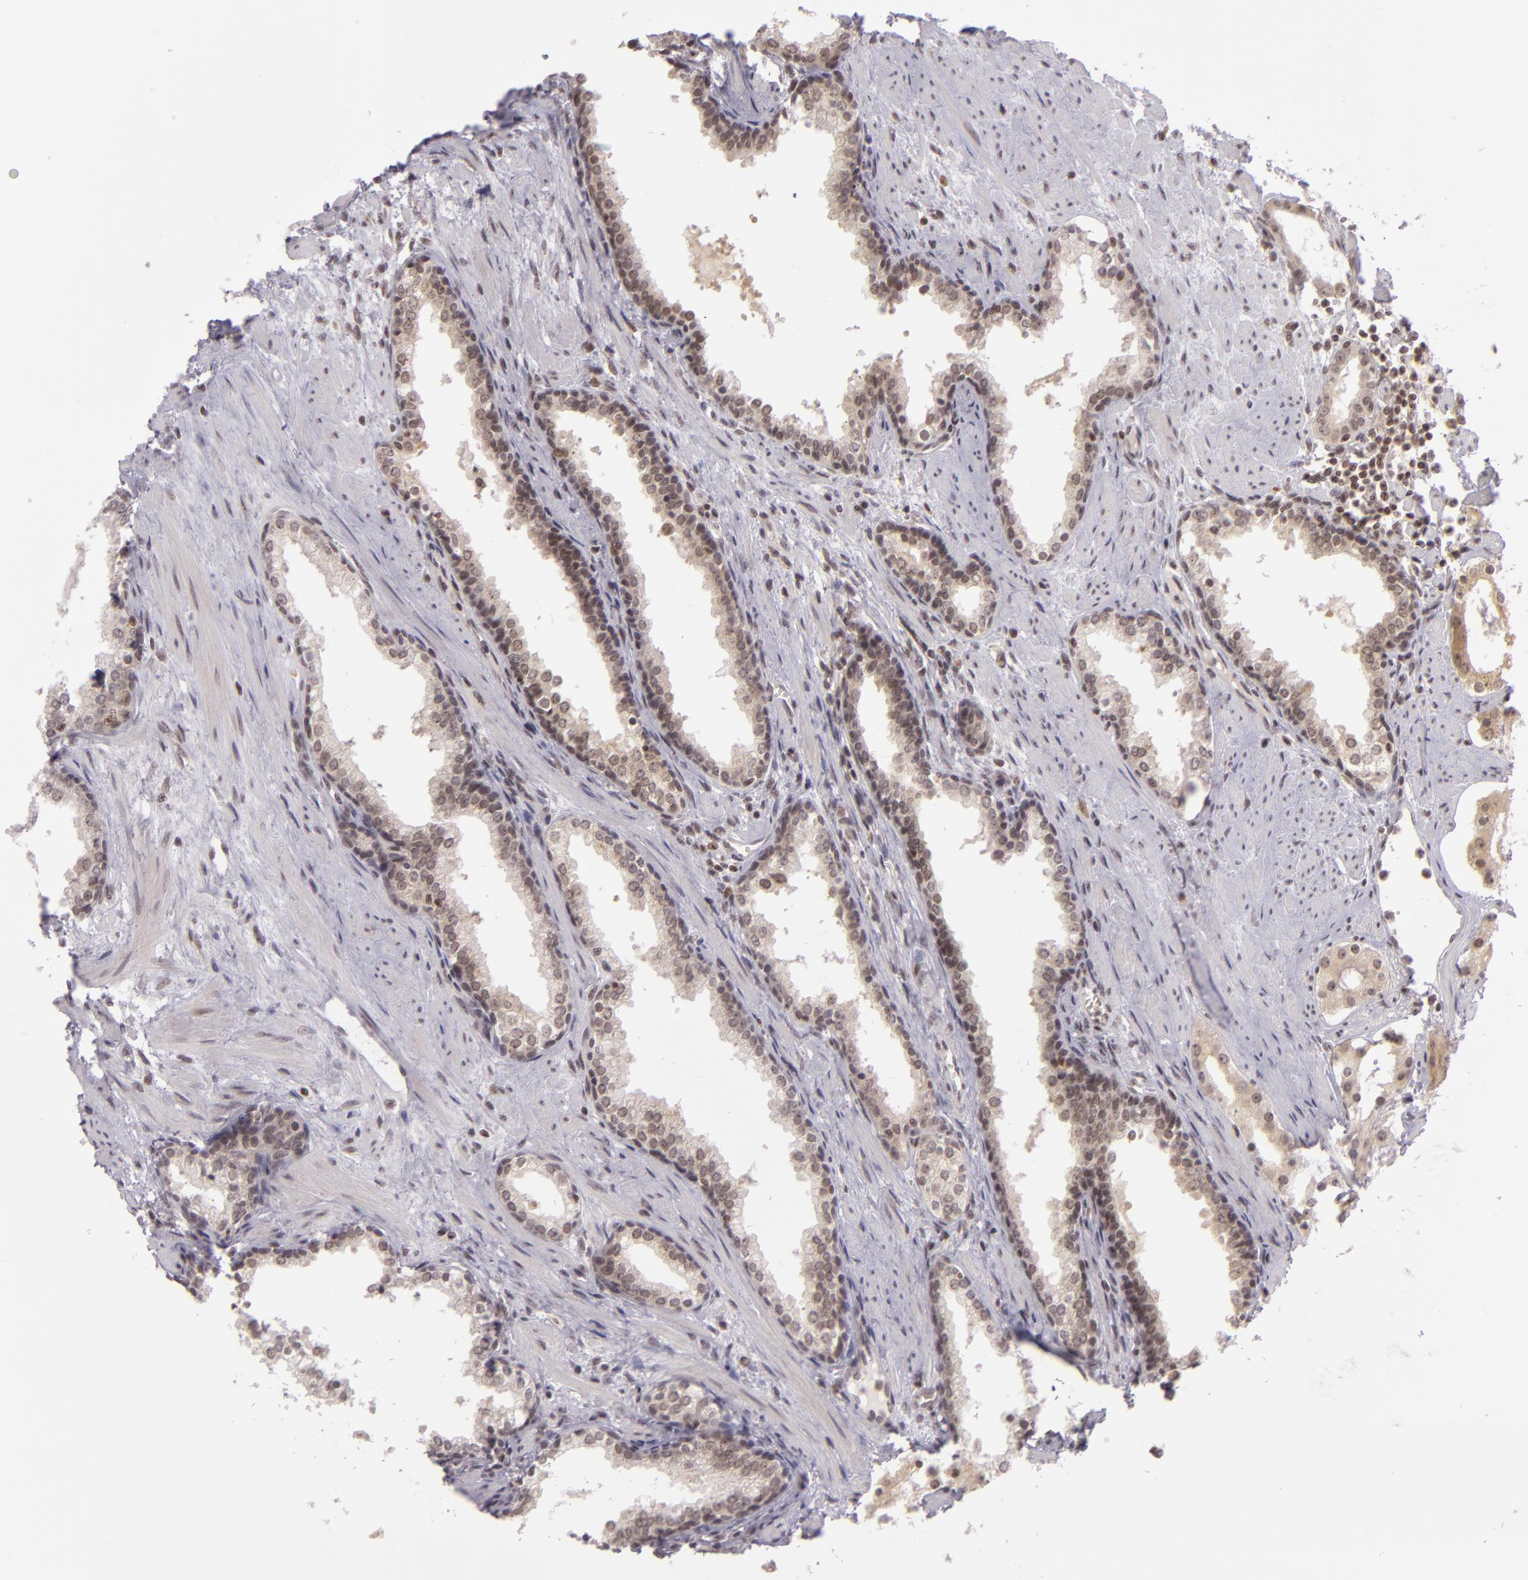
{"staining": {"intensity": "moderate", "quantity": "25%-75%", "location": "cytoplasmic/membranous,nuclear"}, "tissue": "prostate cancer", "cell_type": "Tumor cells", "image_type": "cancer", "snomed": [{"axis": "morphology", "description": "Adenocarcinoma, Medium grade"}, {"axis": "topography", "description": "Prostate"}], "caption": "A photomicrograph of prostate cancer (medium-grade adenocarcinoma) stained for a protein shows moderate cytoplasmic/membranous and nuclear brown staining in tumor cells.", "gene": "ZFX", "patient": {"sex": "male", "age": 73}}